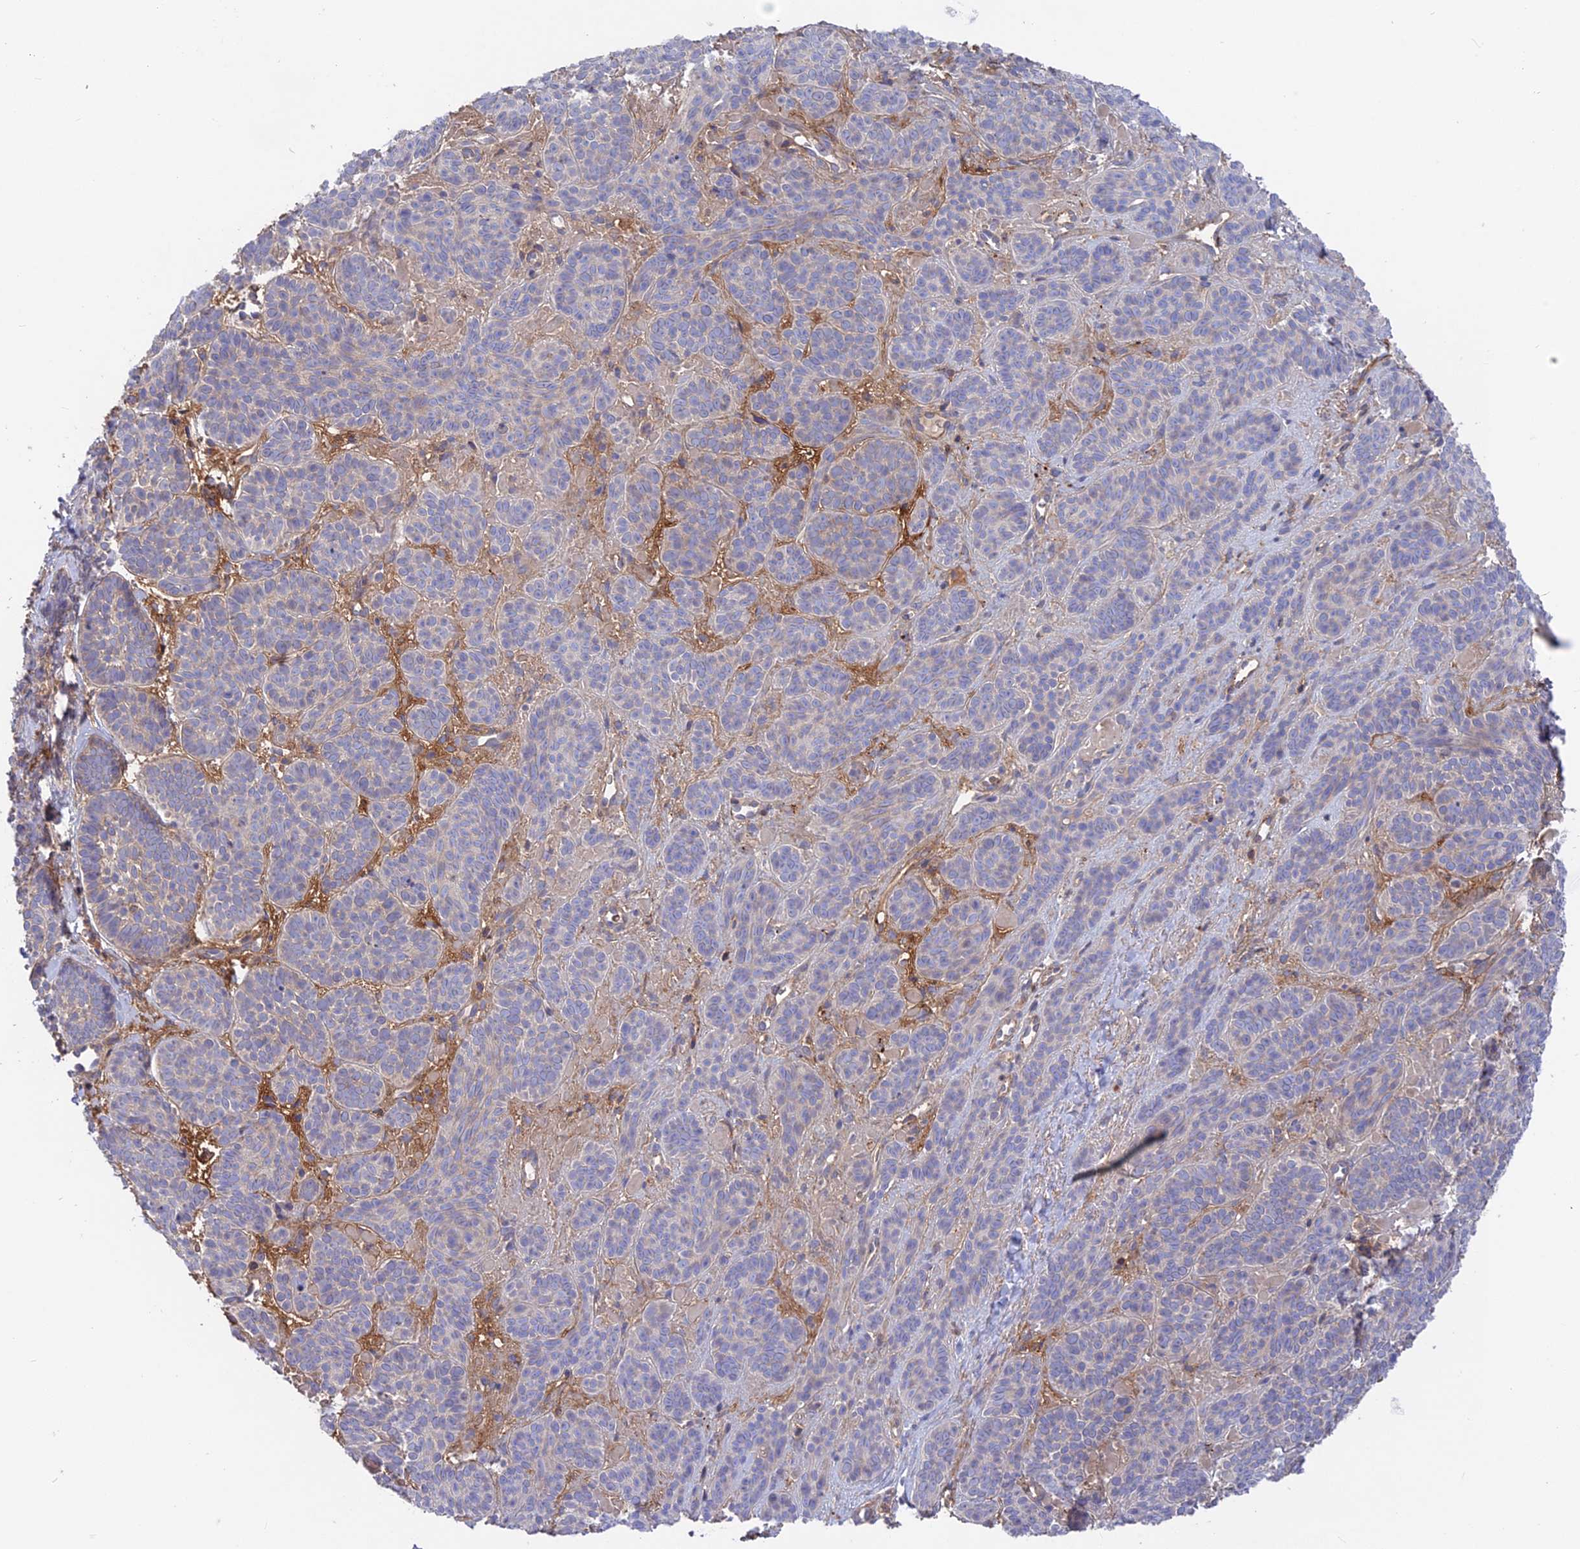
{"staining": {"intensity": "moderate", "quantity": "<25%", "location": "cytoplasmic/membranous"}, "tissue": "skin cancer", "cell_type": "Tumor cells", "image_type": "cancer", "snomed": [{"axis": "morphology", "description": "Basal cell carcinoma"}, {"axis": "topography", "description": "Skin"}], "caption": "This is an image of IHC staining of basal cell carcinoma (skin), which shows moderate staining in the cytoplasmic/membranous of tumor cells.", "gene": "CPNE7", "patient": {"sex": "male", "age": 85}}